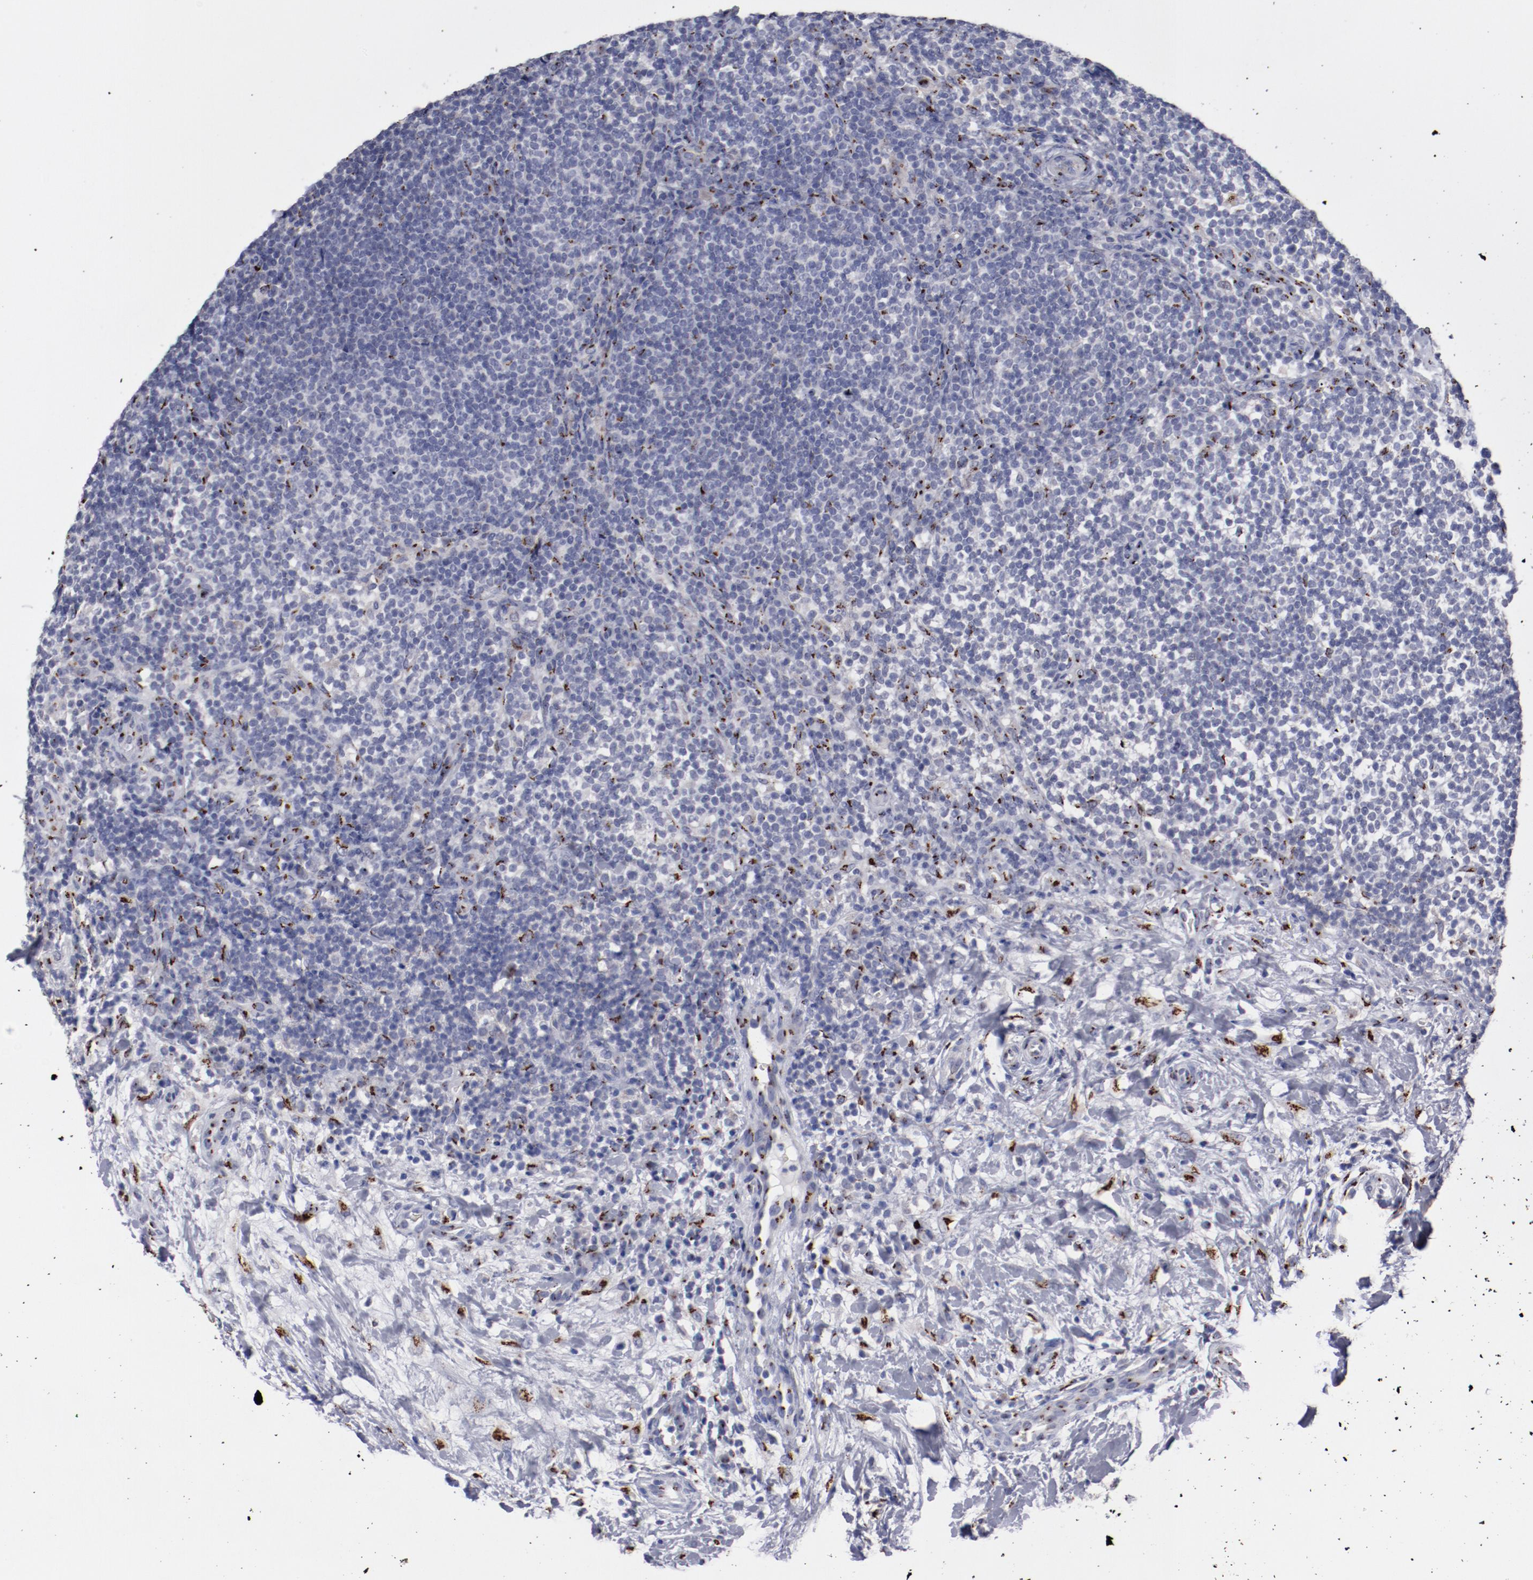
{"staining": {"intensity": "strong", "quantity": "25%-75%", "location": "cytoplasmic/membranous"}, "tissue": "lymphoma", "cell_type": "Tumor cells", "image_type": "cancer", "snomed": [{"axis": "morphology", "description": "Malignant lymphoma, non-Hodgkin's type, Low grade"}, {"axis": "topography", "description": "Lymph node"}], "caption": "Lymphoma stained with DAB (3,3'-diaminobenzidine) immunohistochemistry exhibits high levels of strong cytoplasmic/membranous expression in about 25%-75% of tumor cells.", "gene": "GOLIM4", "patient": {"sex": "female", "age": 76}}